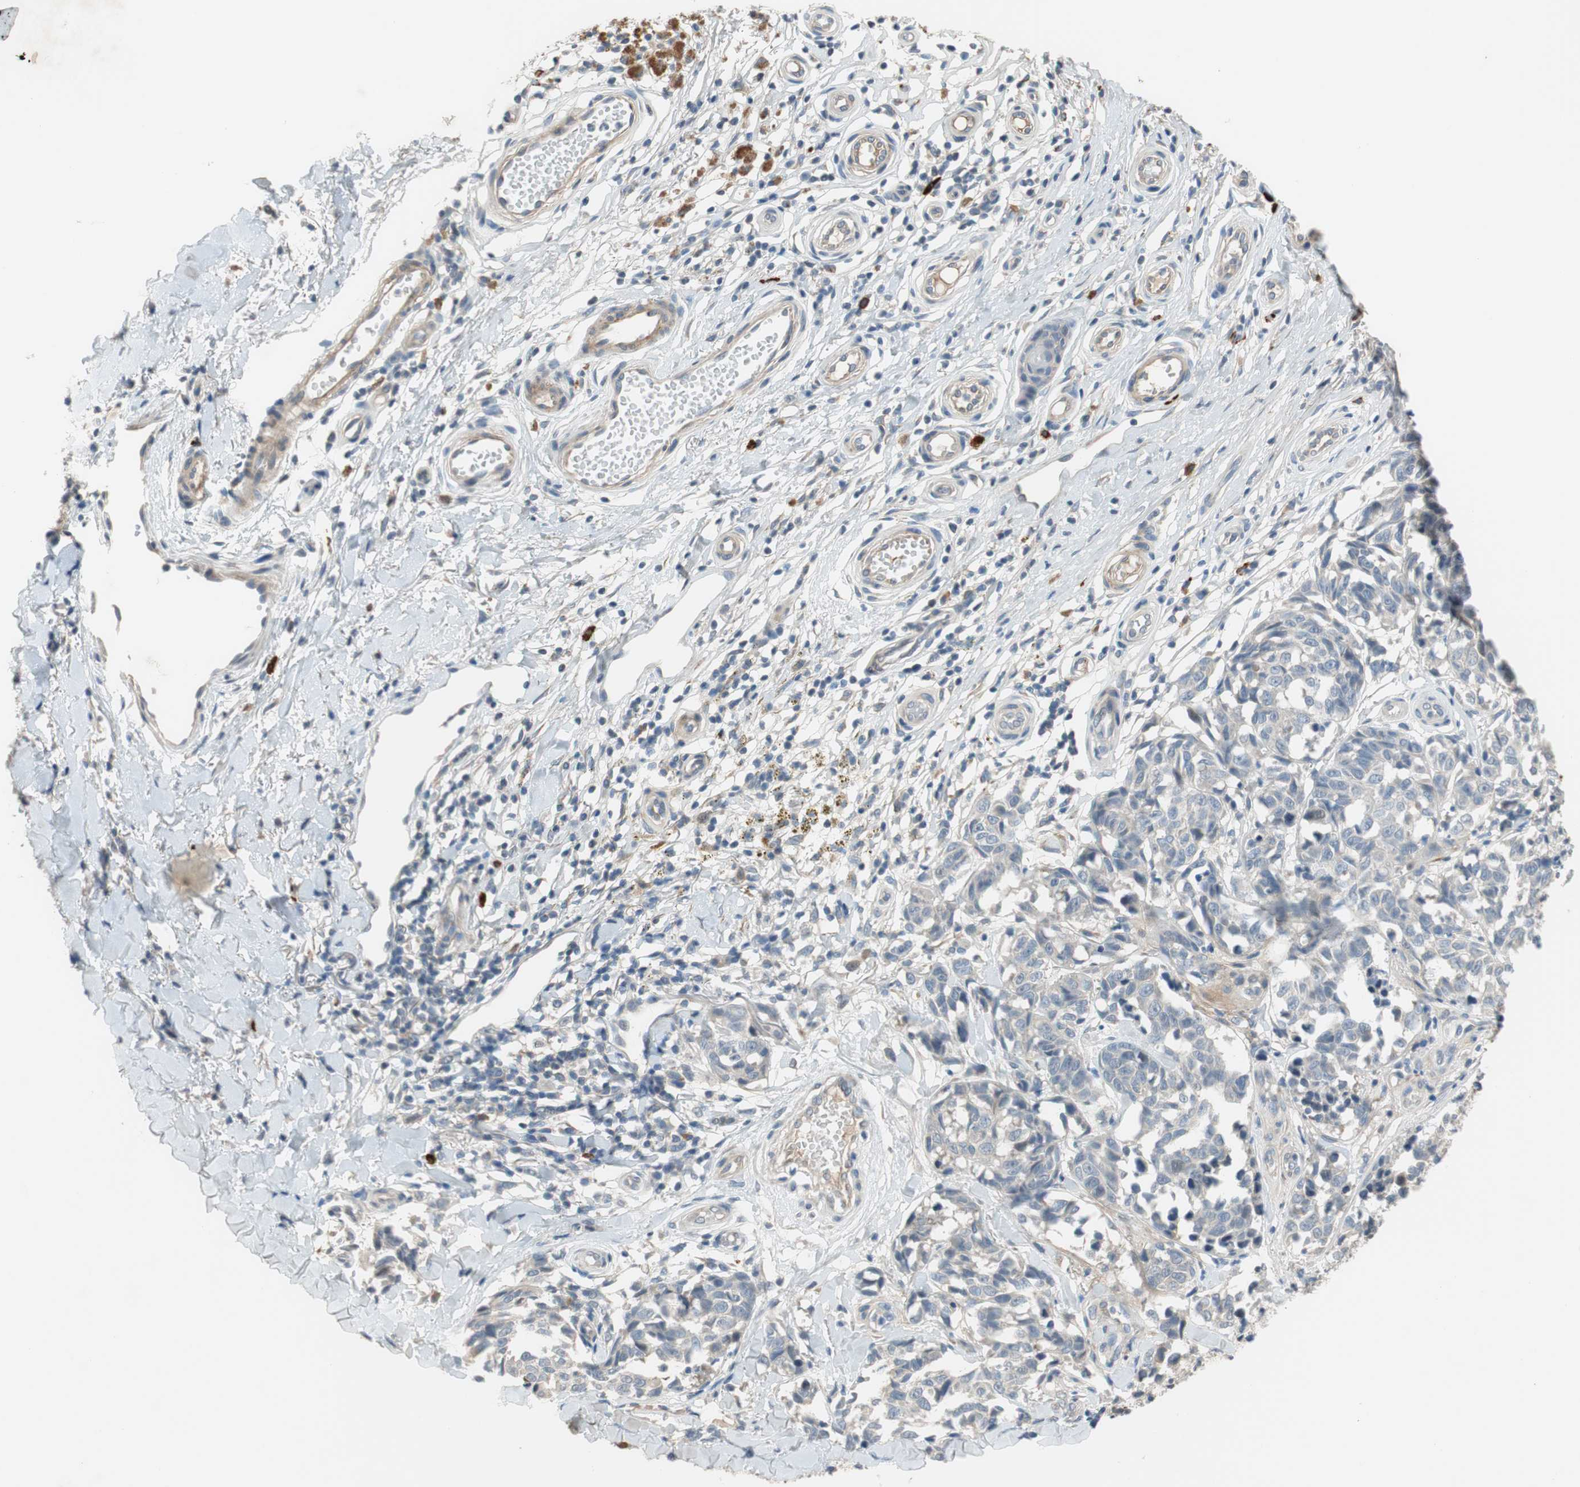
{"staining": {"intensity": "negative", "quantity": "none", "location": "none"}, "tissue": "melanoma", "cell_type": "Tumor cells", "image_type": "cancer", "snomed": [{"axis": "morphology", "description": "Malignant melanoma, NOS"}, {"axis": "topography", "description": "Skin"}], "caption": "Immunohistochemical staining of human melanoma exhibits no significant expression in tumor cells.", "gene": "COL12A1", "patient": {"sex": "female", "age": 64}}